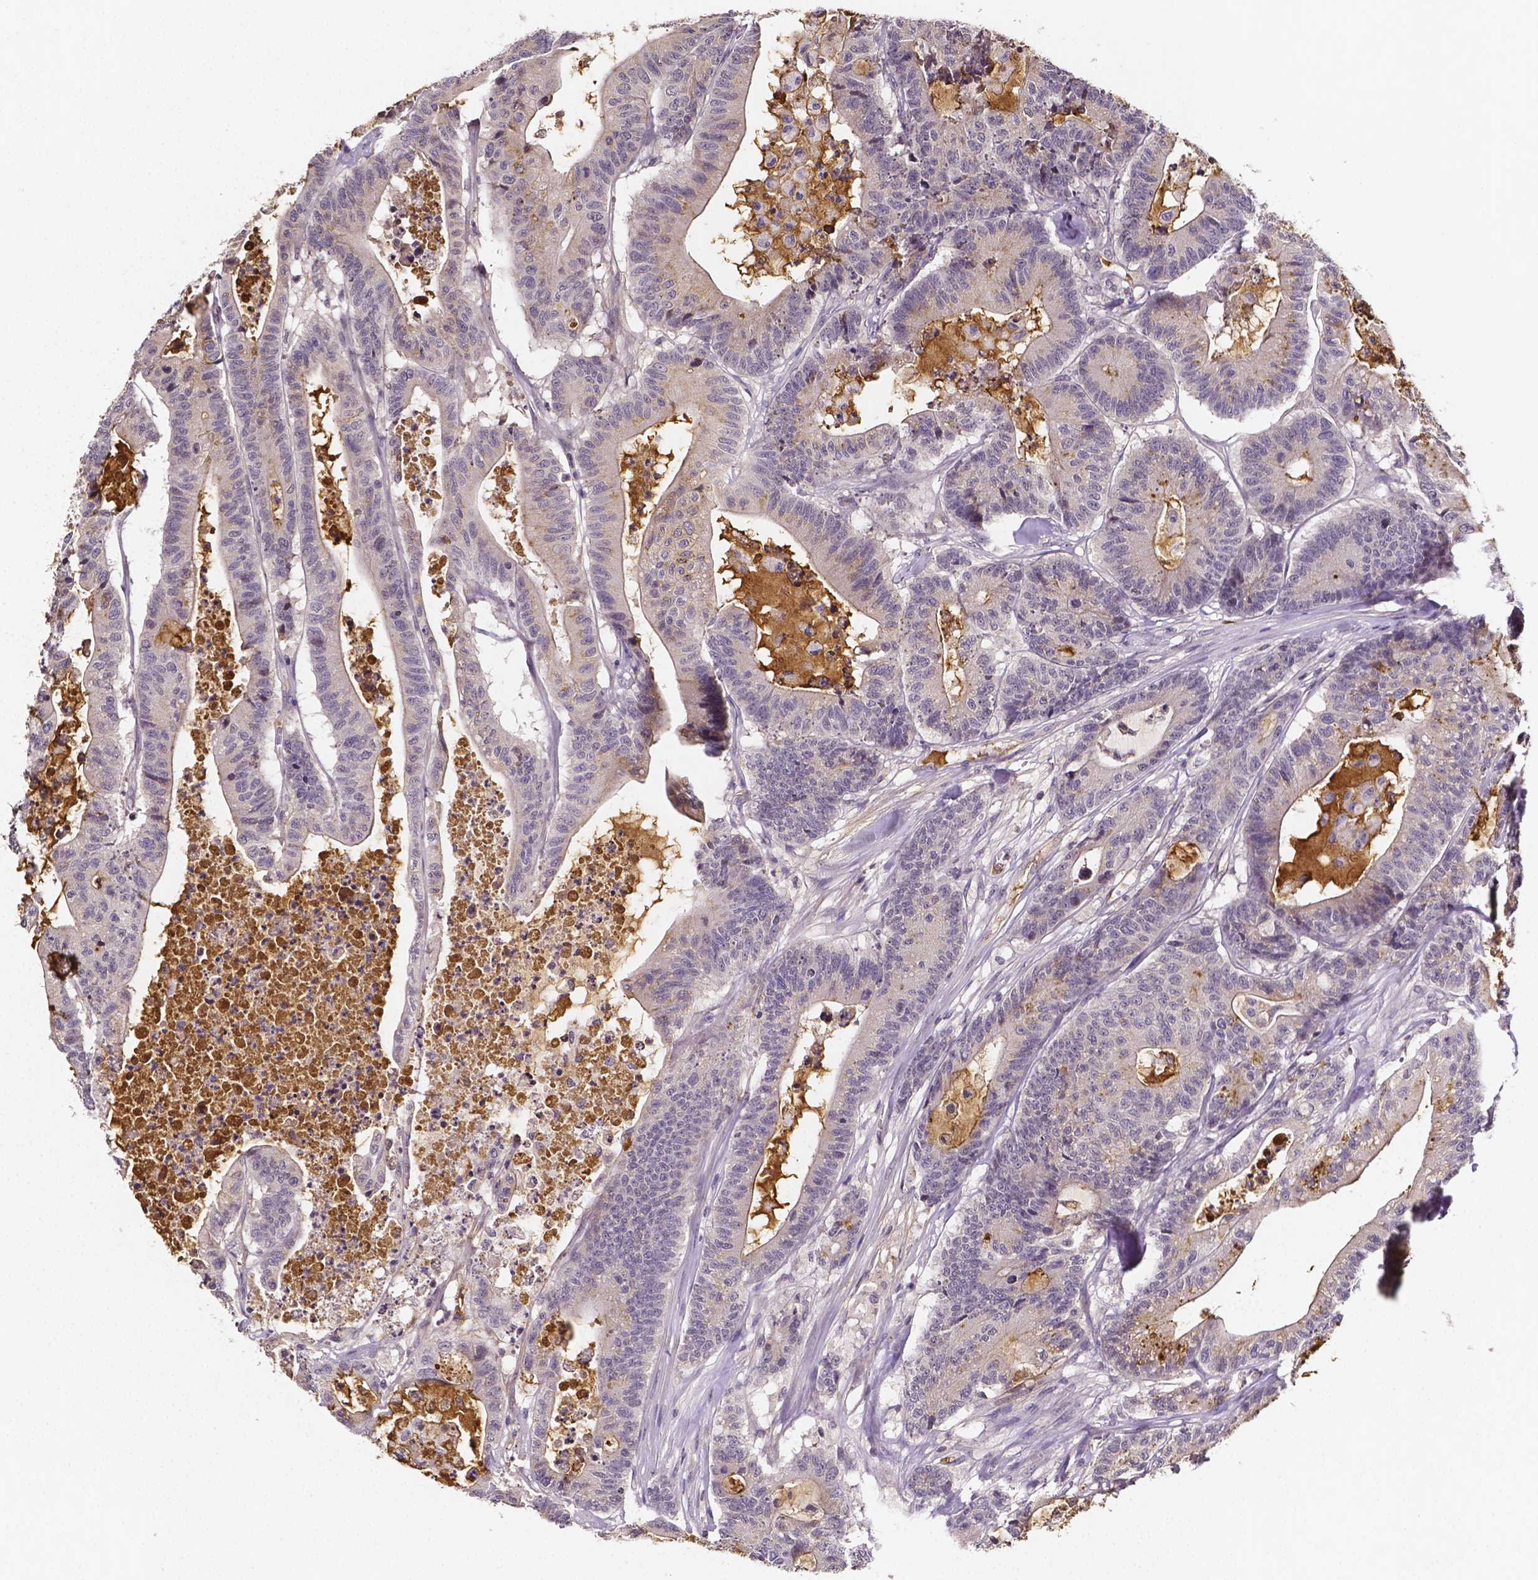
{"staining": {"intensity": "weak", "quantity": "<25%", "location": "cytoplasmic/membranous"}, "tissue": "colorectal cancer", "cell_type": "Tumor cells", "image_type": "cancer", "snomed": [{"axis": "morphology", "description": "Adenocarcinoma, NOS"}, {"axis": "topography", "description": "Colon"}], "caption": "This is an immunohistochemistry image of human adenocarcinoma (colorectal). There is no staining in tumor cells.", "gene": "NRGN", "patient": {"sex": "female", "age": 84}}